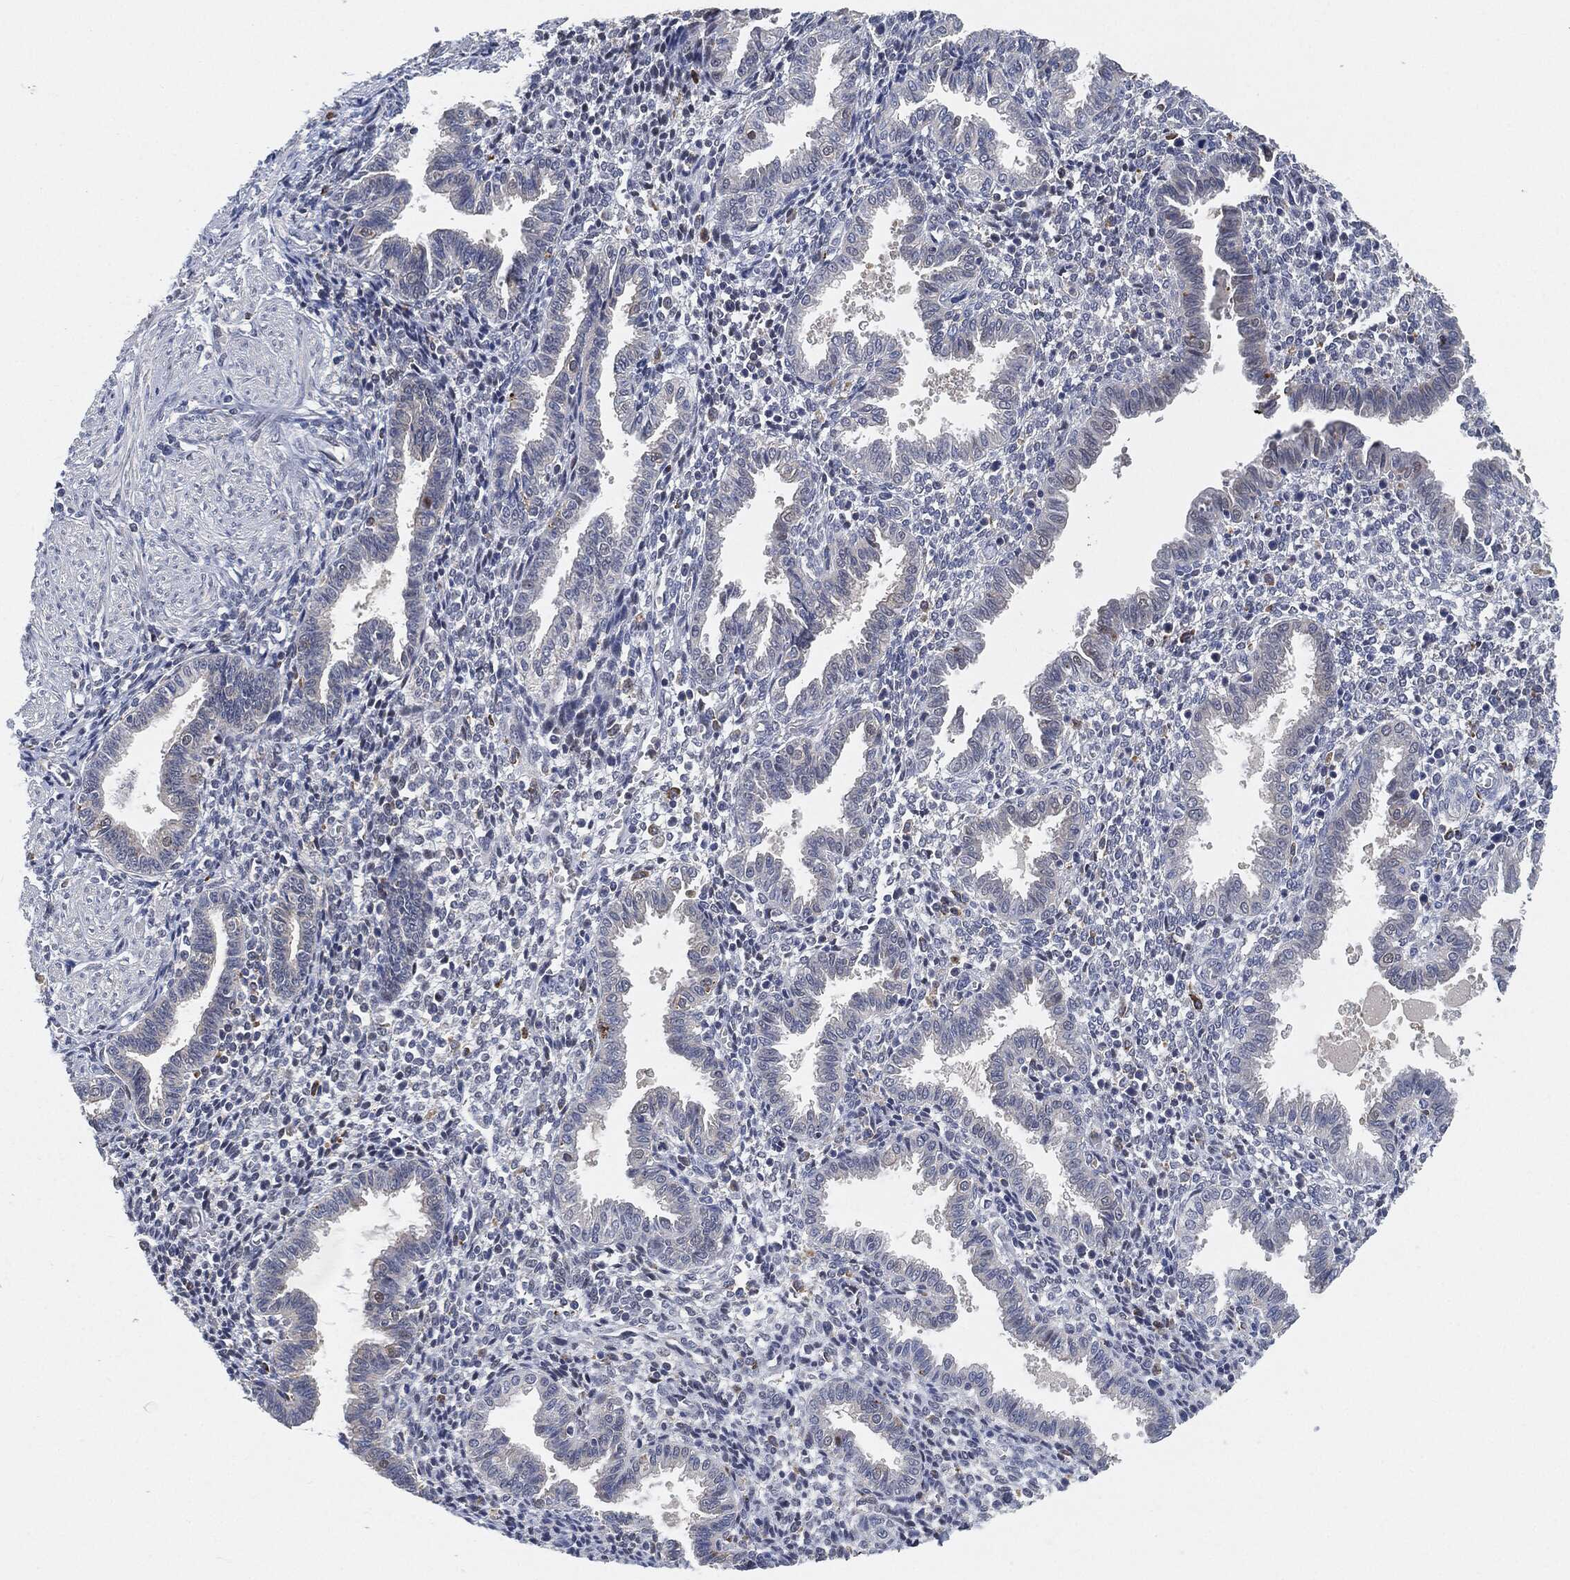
{"staining": {"intensity": "negative", "quantity": "none", "location": "none"}, "tissue": "endometrium", "cell_type": "Cells in endometrial stroma", "image_type": "normal", "snomed": [{"axis": "morphology", "description": "Normal tissue, NOS"}, {"axis": "topography", "description": "Endometrium"}], "caption": "IHC of normal endometrium displays no expression in cells in endometrial stroma.", "gene": "VSIG4", "patient": {"sex": "female", "age": 37}}